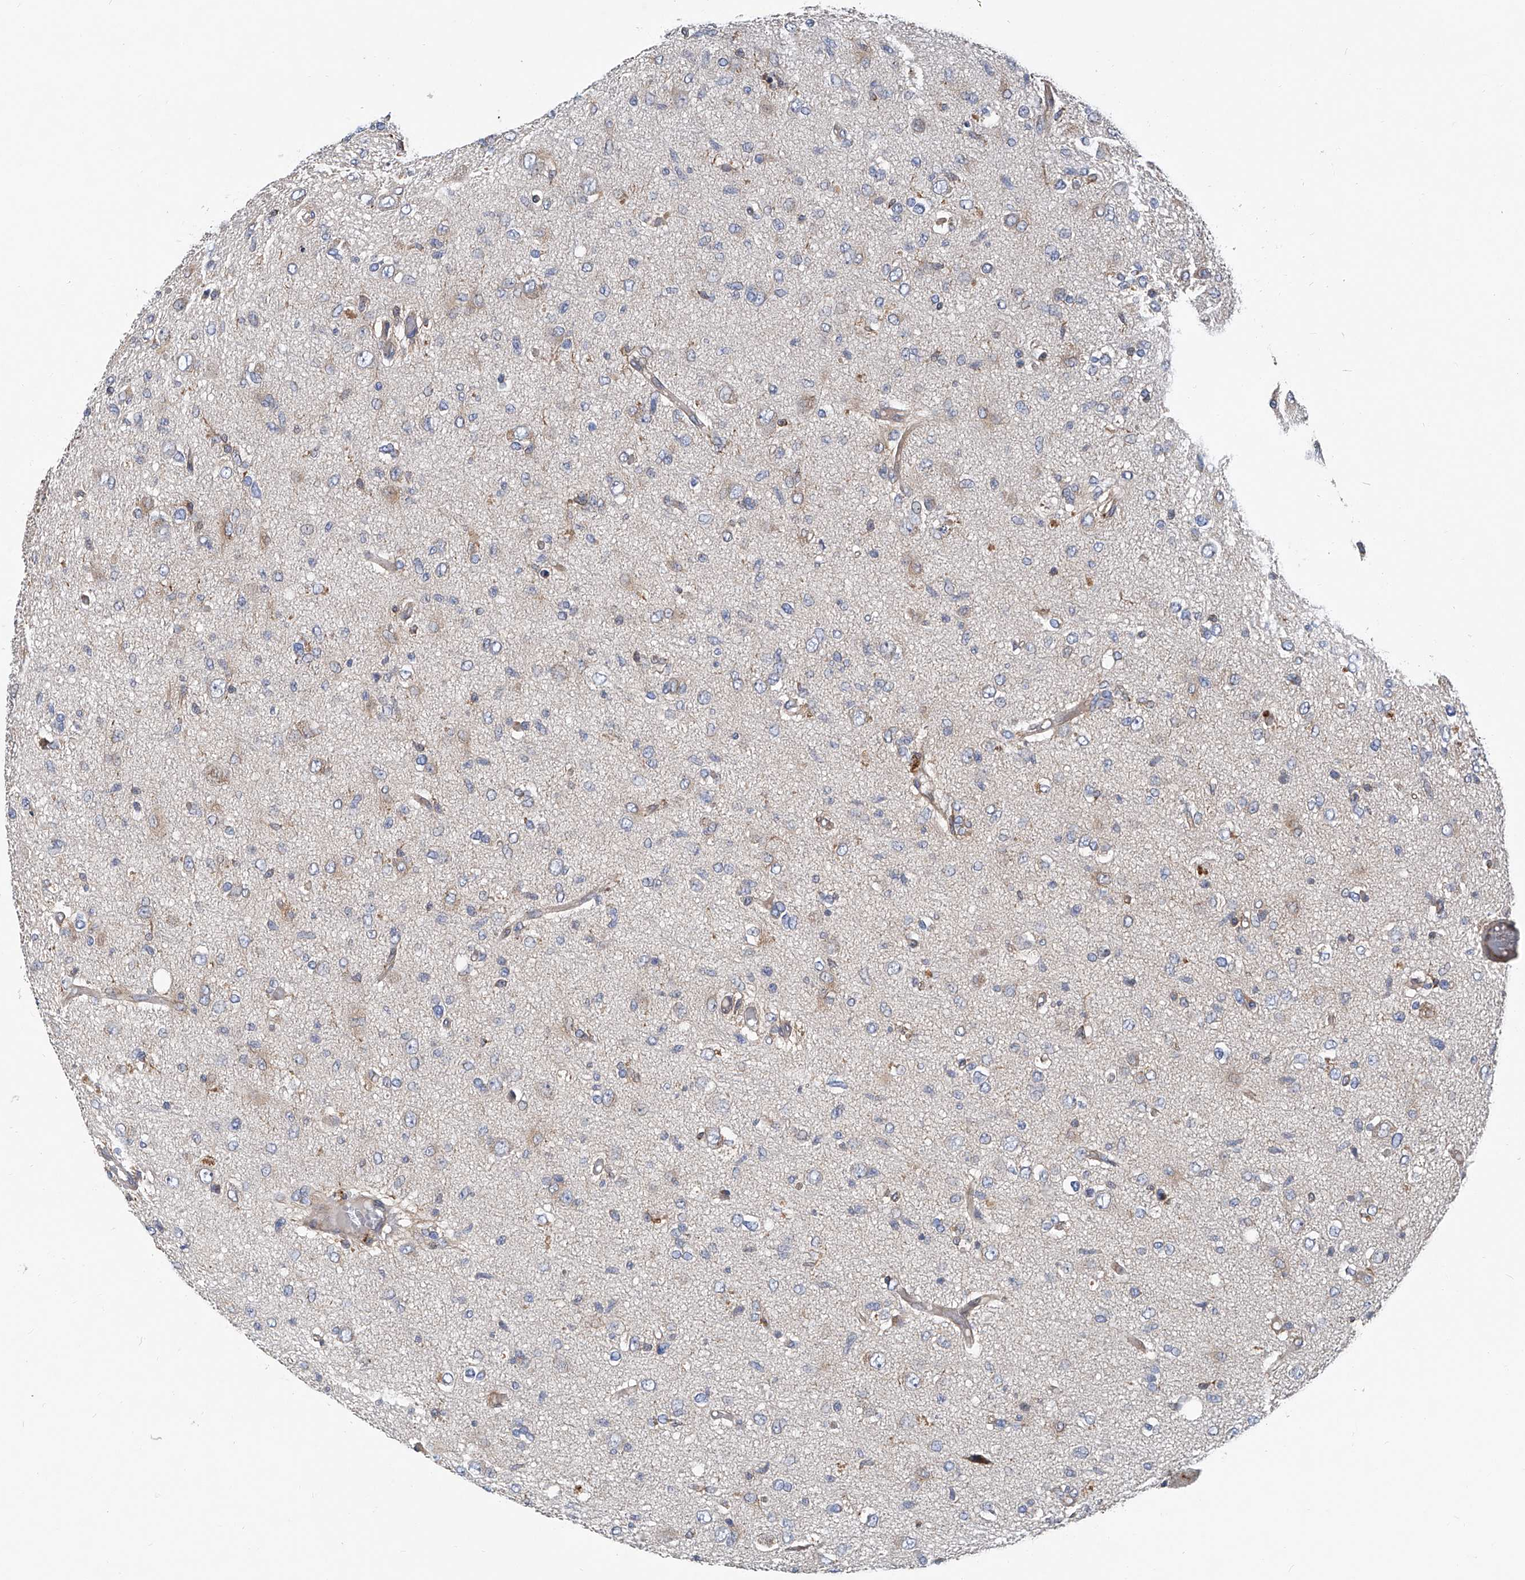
{"staining": {"intensity": "negative", "quantity": "none", "location": "none"}, "tissue": "glioma", "cell_type": "Tumor cells", "image_type": "cancer", "snomed": [{"axis": "morphology", "description": "Glioma, malignant, High grade"}, {"axis": "topography", "description": "Brain"}], "caption": "Glioma was stained to show a protein in brown. There is no significant expression in tumor cells.", "gene": "TRIM38", "patient": {"sex": "female", "age": 59}}